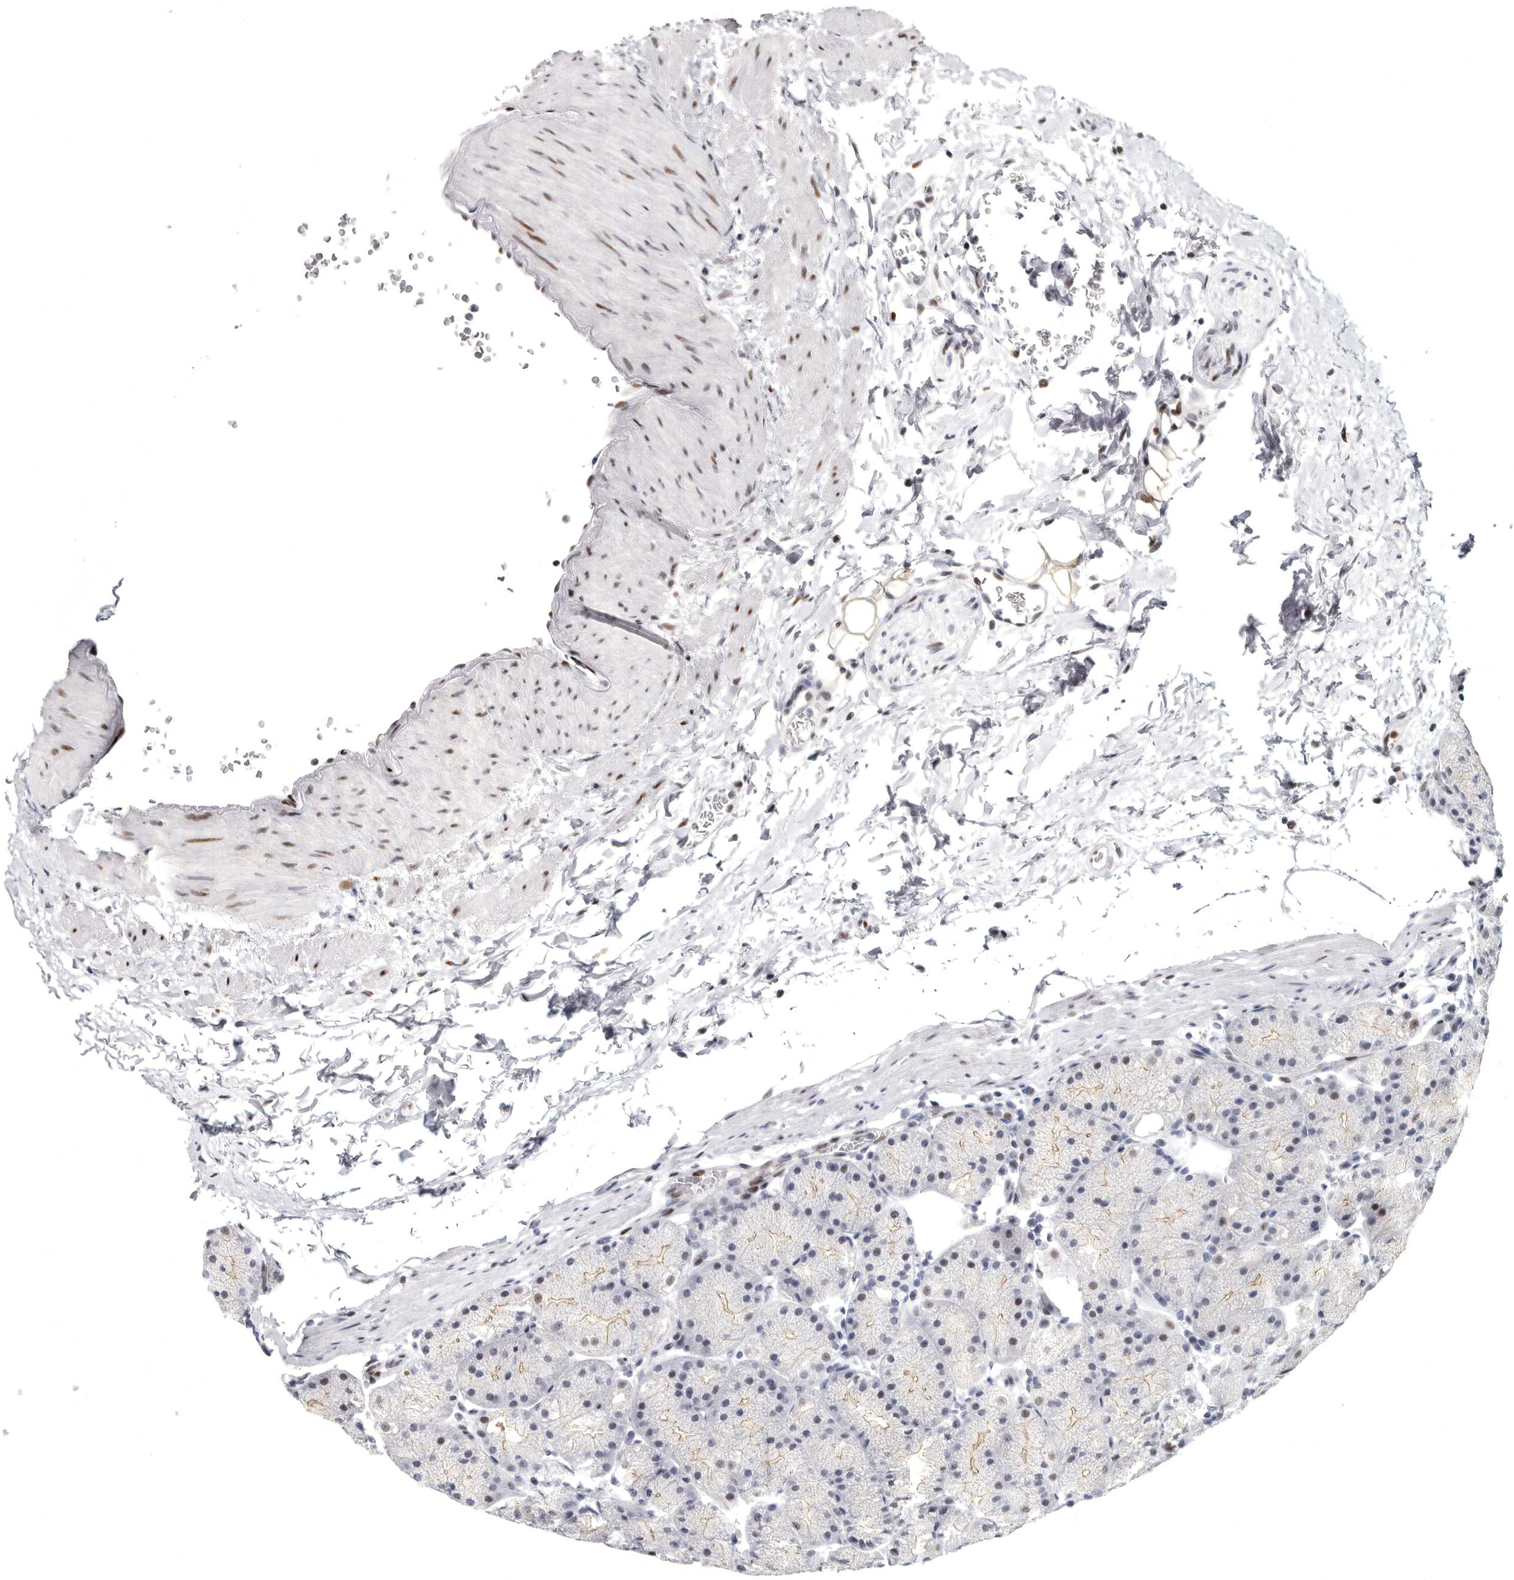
{"staining": {"intensity": "moderate", "quantity": "<25%", "location": "nuclear"}, "tissue": "stomach", "cell_type": "Glandular cells", "image_type": "normal", "snomed": [{"axis": "morphology", "description": "Normal tissue, NOS"}, {"axis": "topography", "description": "Stomach, upper"}, {"axis": "topography", "description": "Stomach"}], "caption": "This micrograph displays immunohistochemistry (IHC) staining of benign stomach, with low moderate nuclear staining in about <25% of glandular cells.", "gene": "WRAP73", "patient": {"sex": "male", "age": 48}}